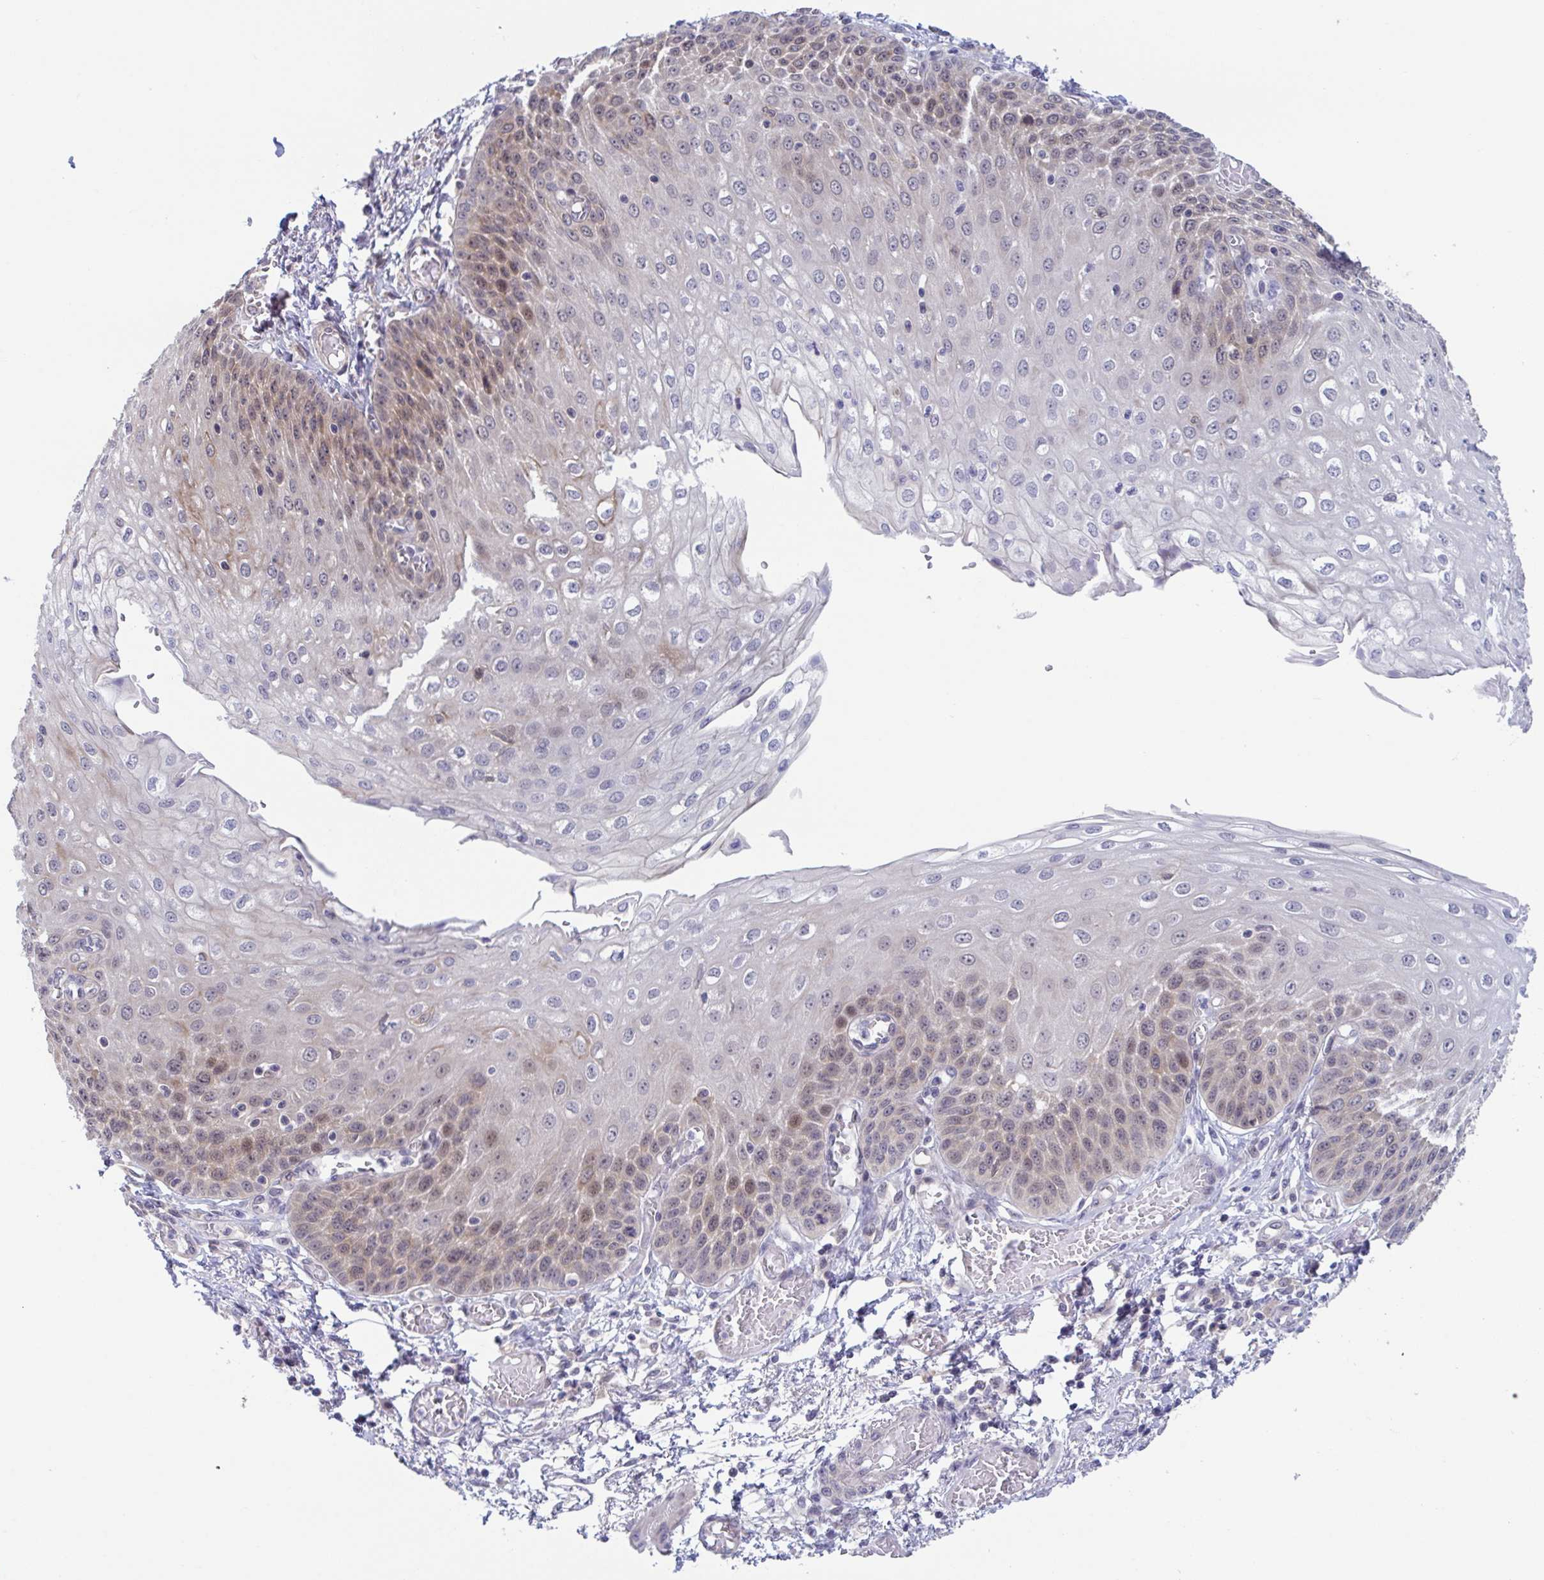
{"staining": {"intensity": "moderate", "quantity": "25%-75%", "location": "cytoplasmic/membranous,nuclear"}, "tissue": "esophagus", "cell_type": "Squamous epithelial cells", "image_type": "normal", "snomed": [{"axis": "morphology", "description": "Normal tissue, NOS"}, {"axis": "morphology", "description": "Adenocarcinoma, NOS"}, {"axis": "topography", "description": "Esophagus"}], "caption": "Immunohistochemical staining of benign esophagus exhibits medium levels of moderate cytoplasmic/membranous,nuclear positivity in approximately 25%-75% of squamous epithelial cells. (brown staining indicates protein expression, while blue staining denotes nuclei).", "gene": "RIOK1", "patient": {"sex": "male", "age": 81}}